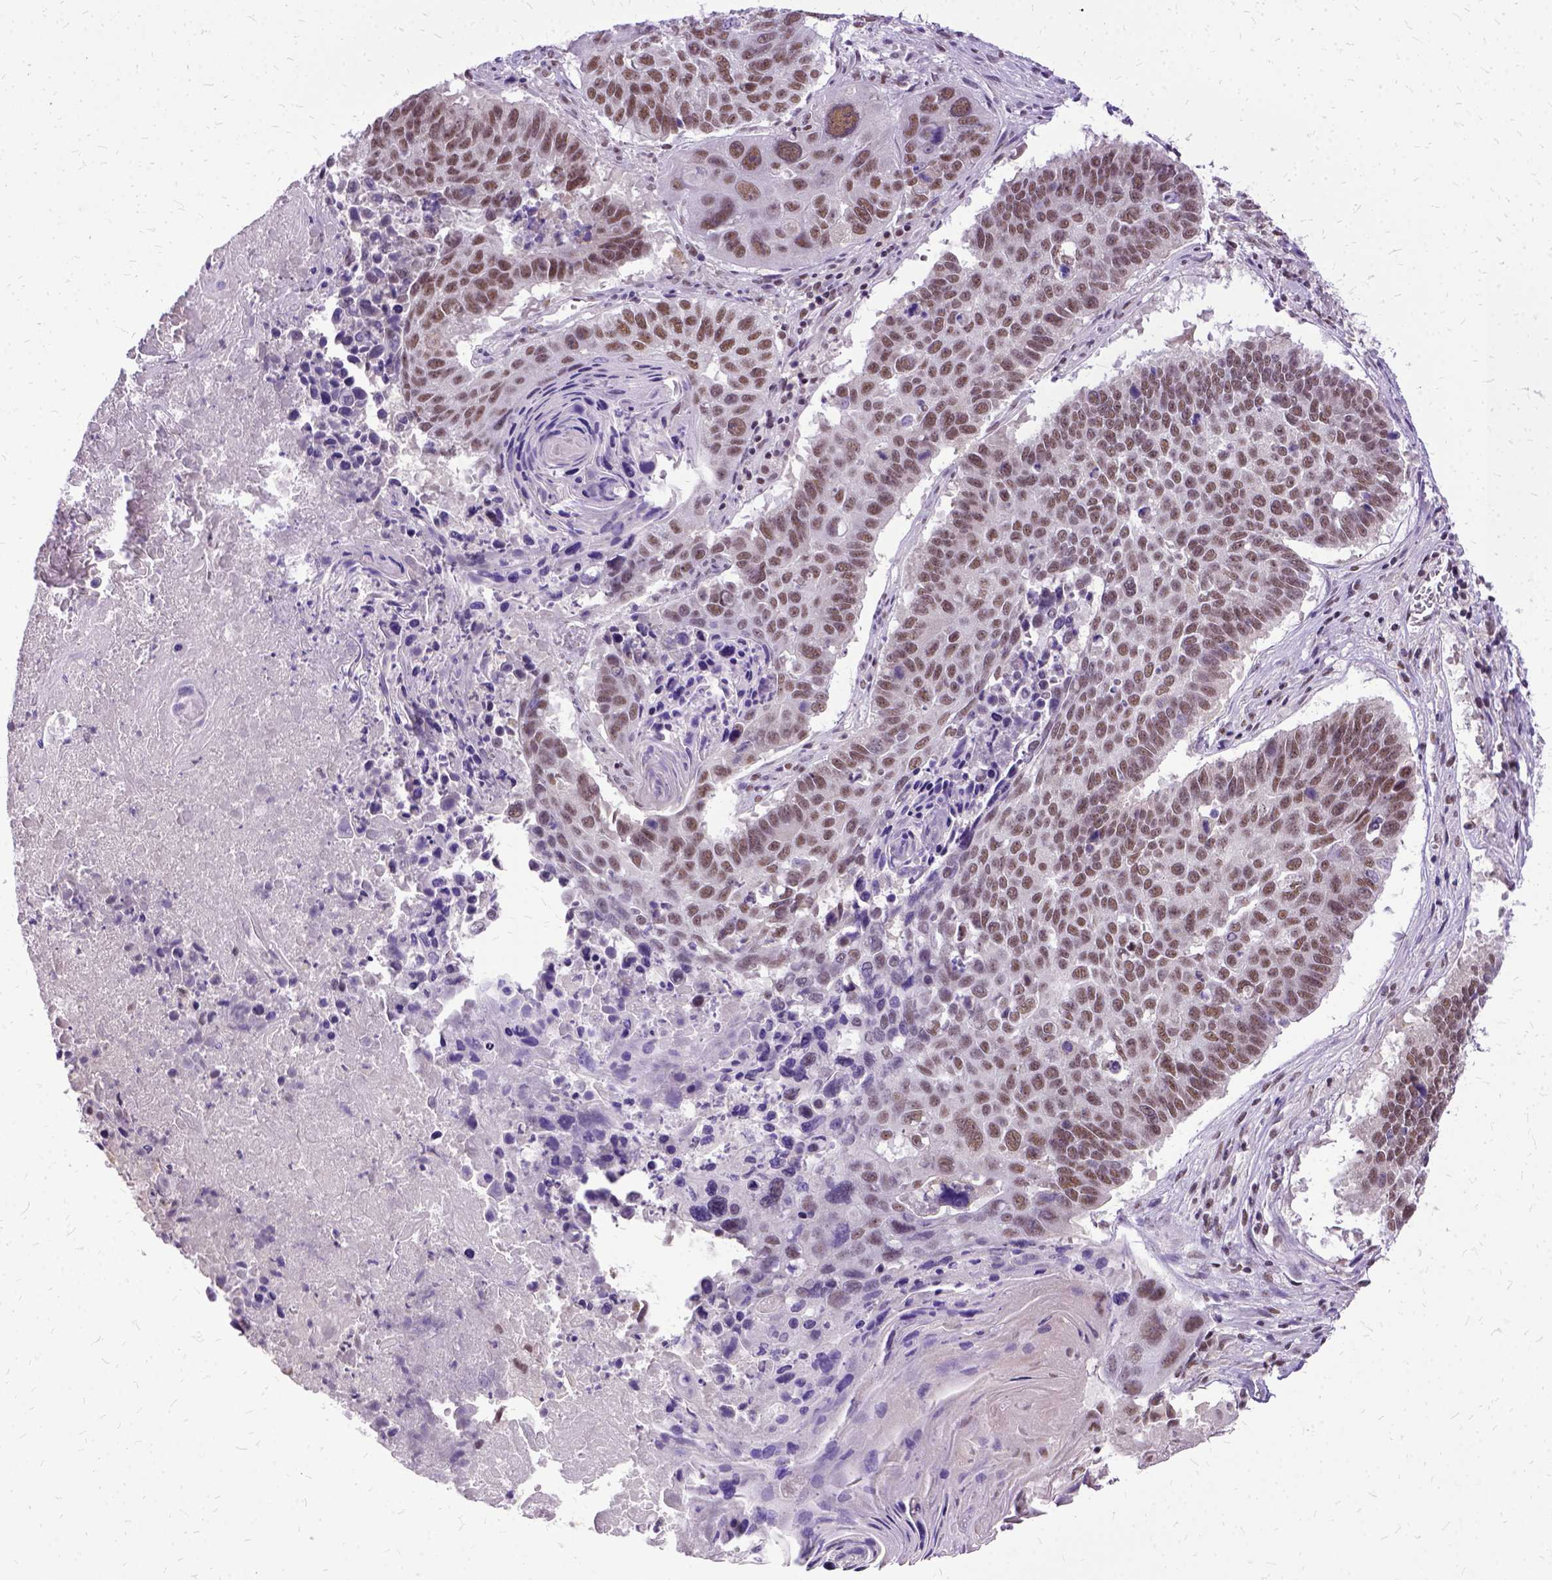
{"staining": {"intensity": "moderate", "quantity": ">75%", "location": "nuclear"}, "tissue": "lung cancer", "cell_type": "Tumor cells", "image_type": "cancer", "snomed": [{"axis": "morphology", "description": "Squamous cell carcinoma, NOS"}, {"axis": "topography", "description": "Lung"}], "caption": "Lung squamous cell carcinoma stained with a brown dye shows moderate nuclear positive staining in approximately >75% of tumor cells.", "gene": "SETD1A", "patient": {"sex": "male", "age": 73}}